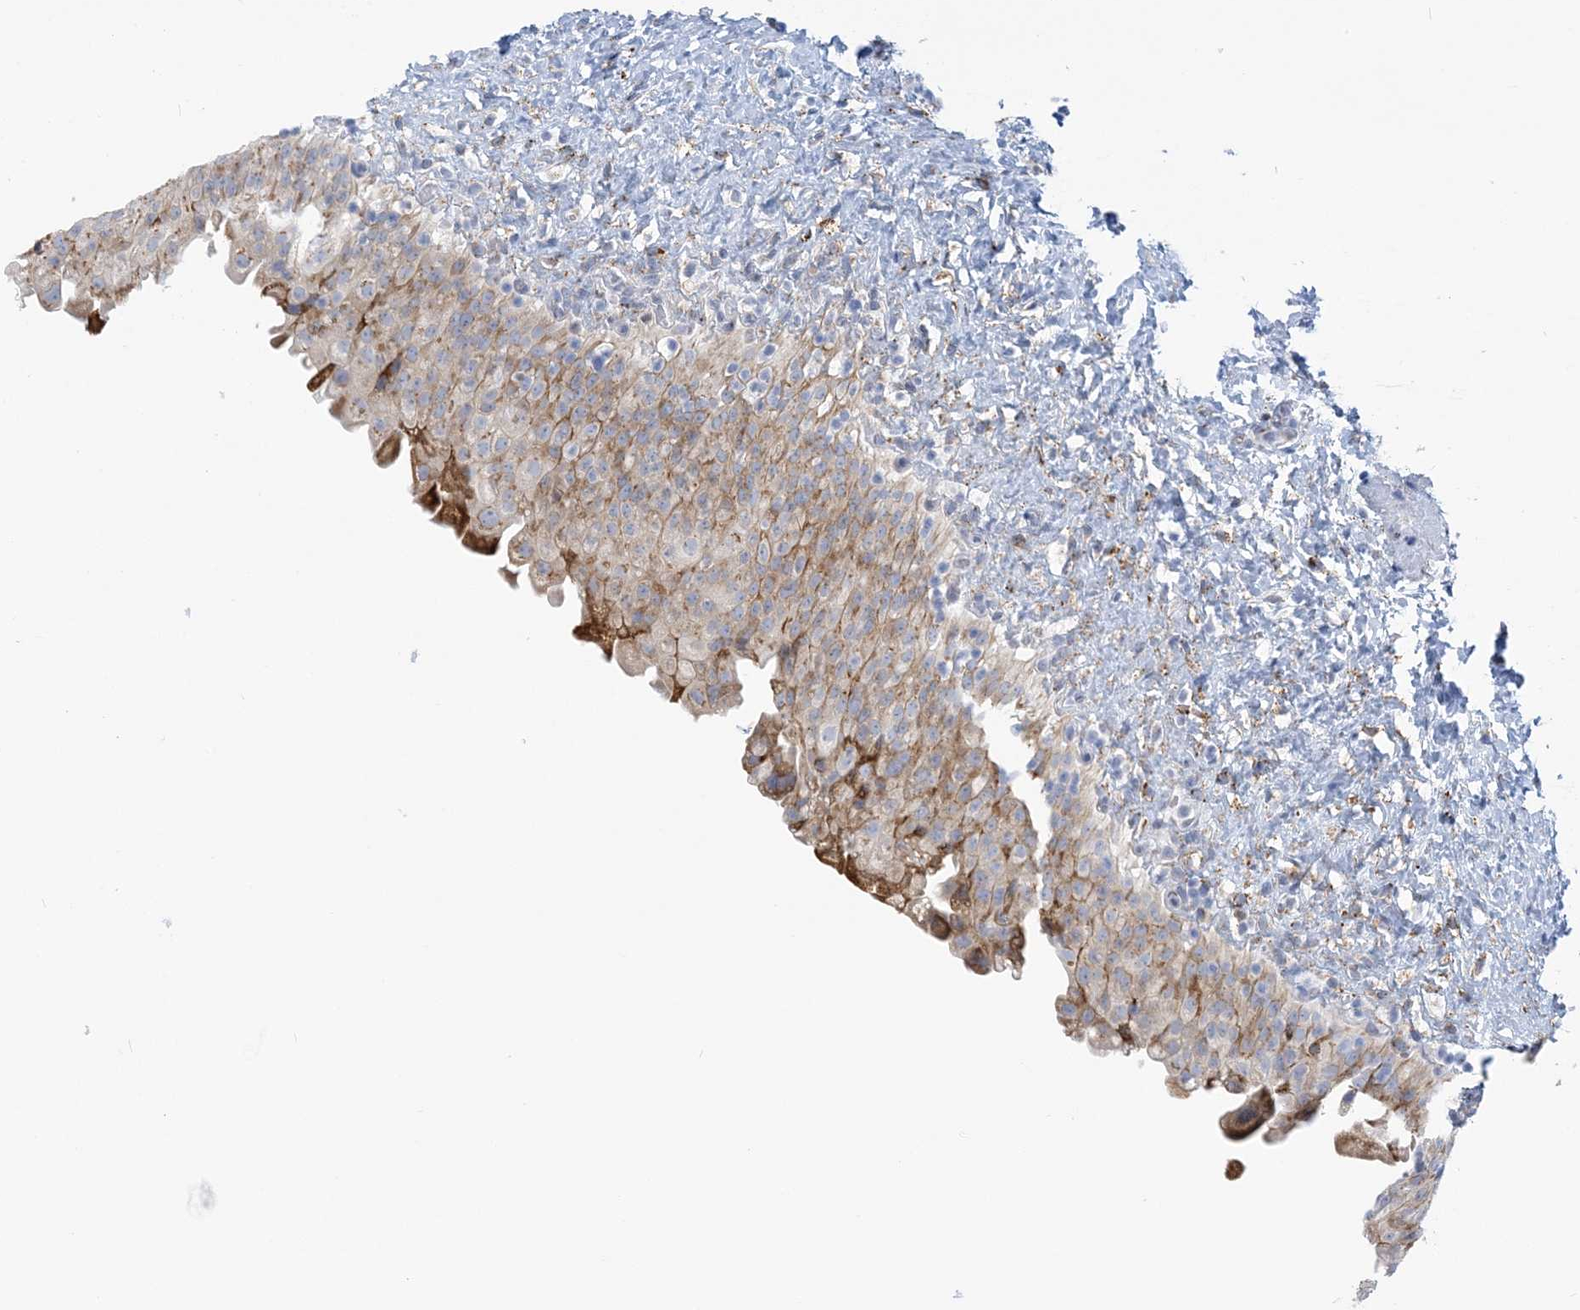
{"staining": {"intensity": "moderate", "quantity": "25%-75%", "location": "cytoplasmic/membranous"}, "tissue": "urinary bladder", "cell_type": "Urothelial cells", "image_type": "normal", "snomed": [{"axis": "morphology", "description": "Normal tissue, NOS"}, {"axis": "topography", "description": "Urinary bladder"}], "caption": "Immunohistochemical staining of unremarkable human urinary bladder demonstrates medium levels of moderate cytoplasmic/membranous staining in approximately 25%-75% of urothelial cells.", "gene": "PLEKHG4B", "patient": {"sex": "female", "age": 27}}